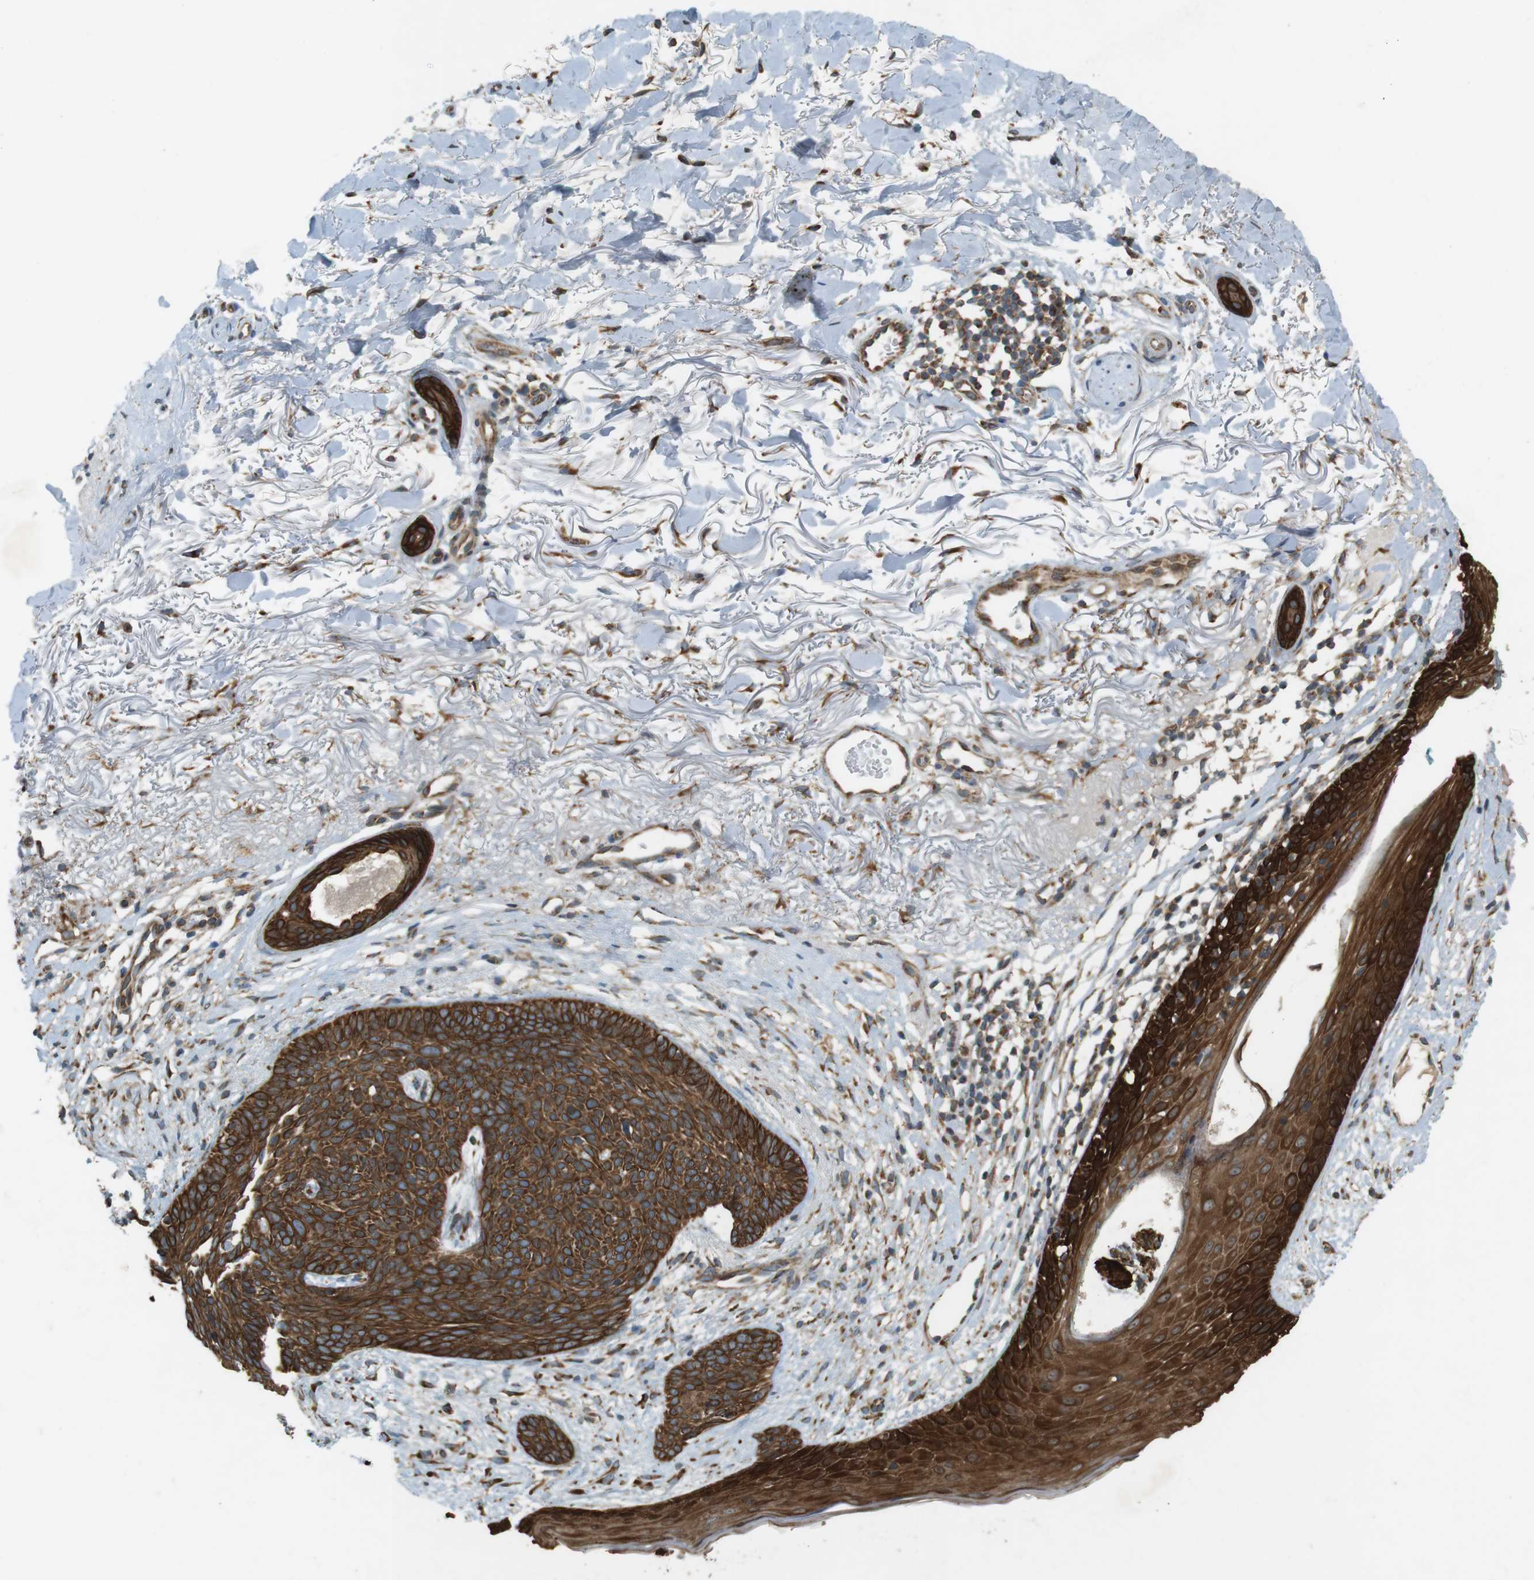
{"staining": {"intensity": "strong", "quantity": ">75%", "location": "cytoplasmic/membranous"}, "tissue": "skin cancer", "cell_type": "Tumor cells", "image_type": "cancer", "snomed": [{"axis": "morphology", "description": "Normal tissue, NOS"}, {"axis": "morphology", "description": "Basal cell carcinoma"}, {"axis": "topography", "description": "Skin"}], "caption": "Brown immunohistochemical staining in skin cancer reveals strong cytoplasmic/membranous positivity in approximately >75% of tumor cells.", "gene": "SLC41A1", "patient": {"sex": "female", "age": 70}}